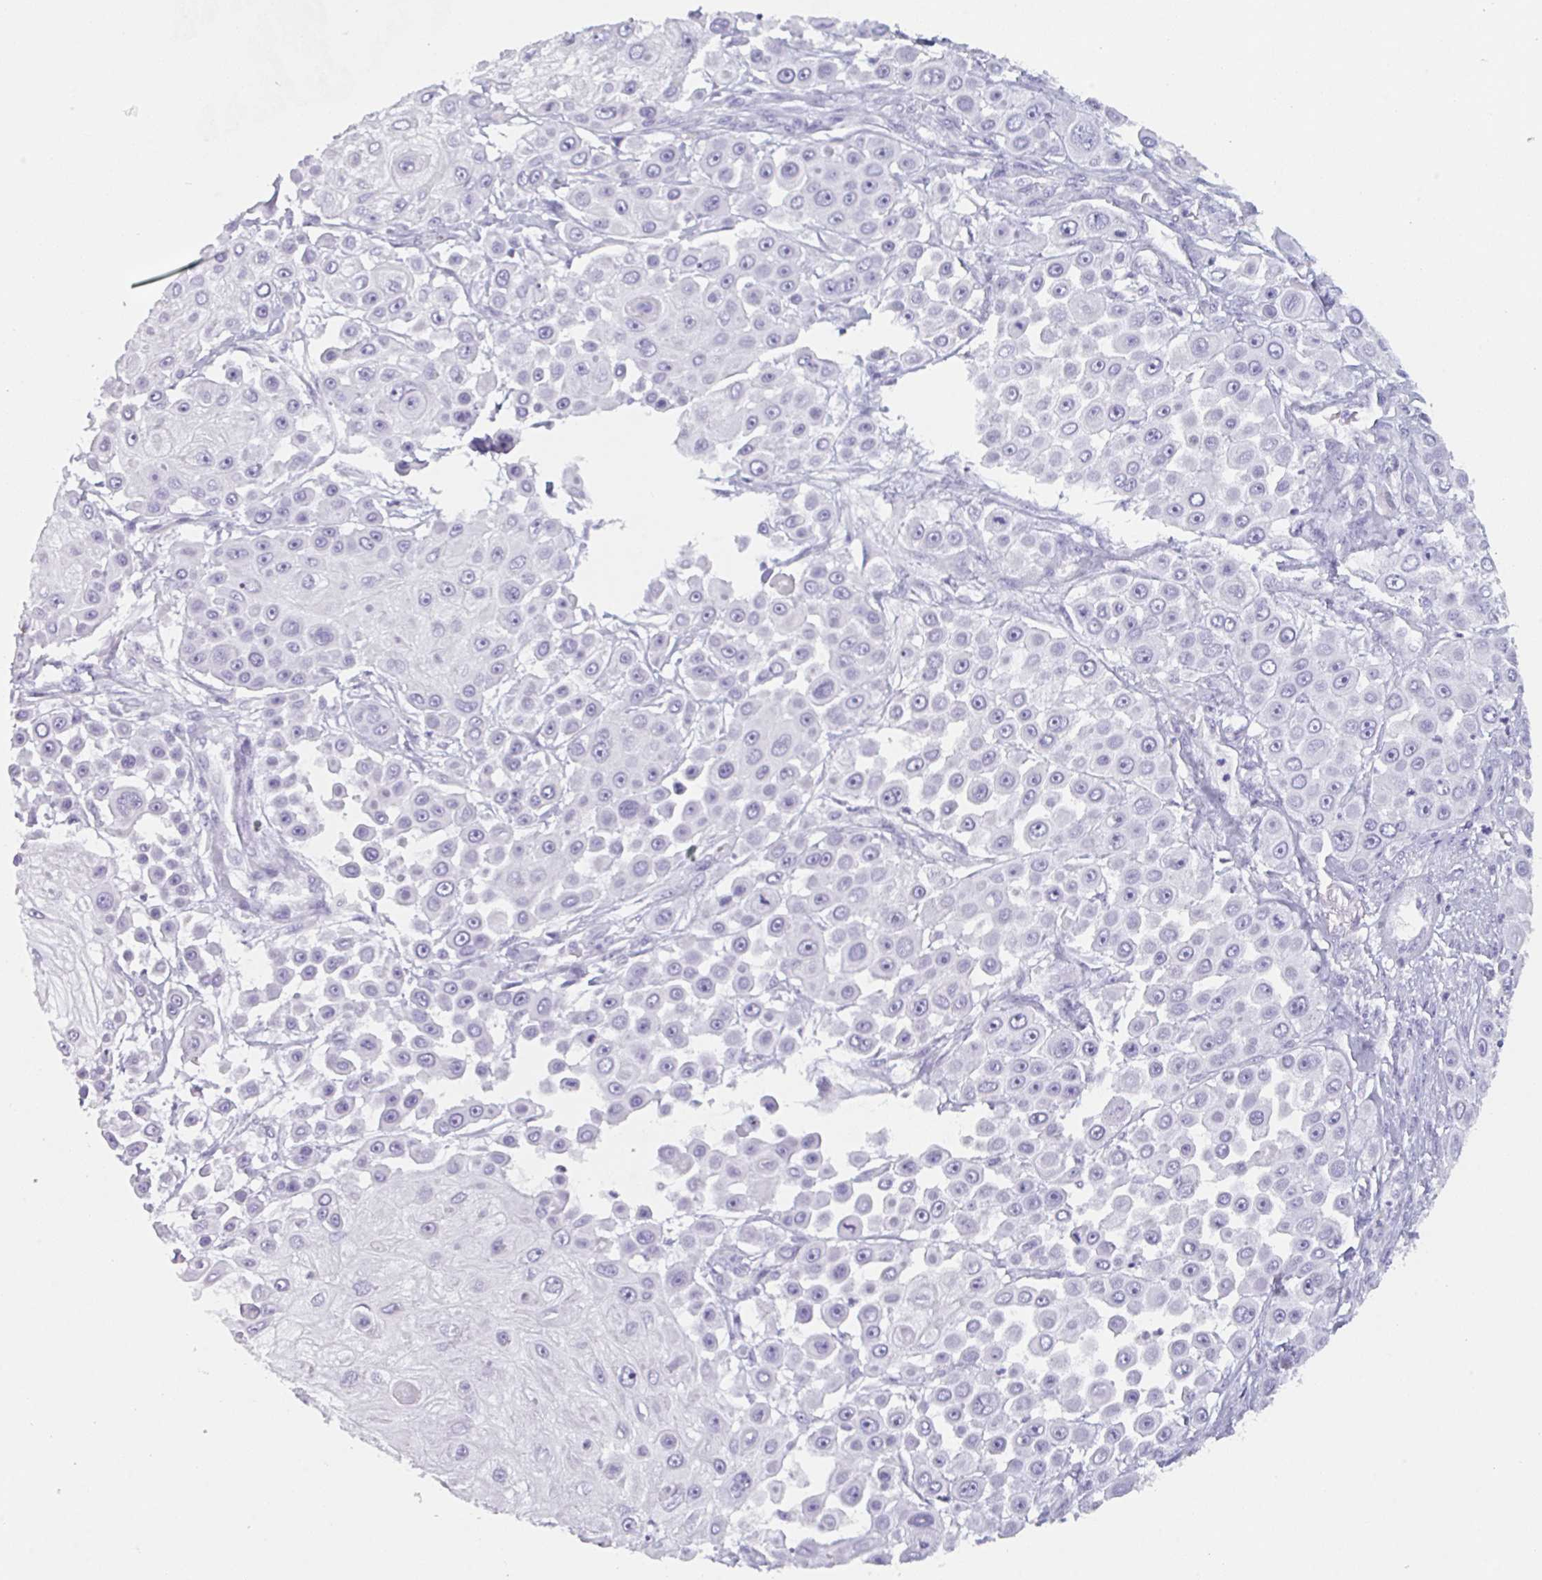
{"staining": {"intensity": "negative", "quantity": "none", "location": "none"}, "tissue": "skin cancer", "cell_type": "Tumor cells", "image_type": "cancer", "snomed": [{"axis": "morphology", "description": "Squamous cell carcinoma, NOS"}, {"axis": "topography", "description": "Skin"}], "caption": "Photomicrograph shows no protein positivity in tumor cells of skin squamous cell carcinoma tissue.", "gene": "EMC4", "patient": {"sex": "male", "age": 67}}